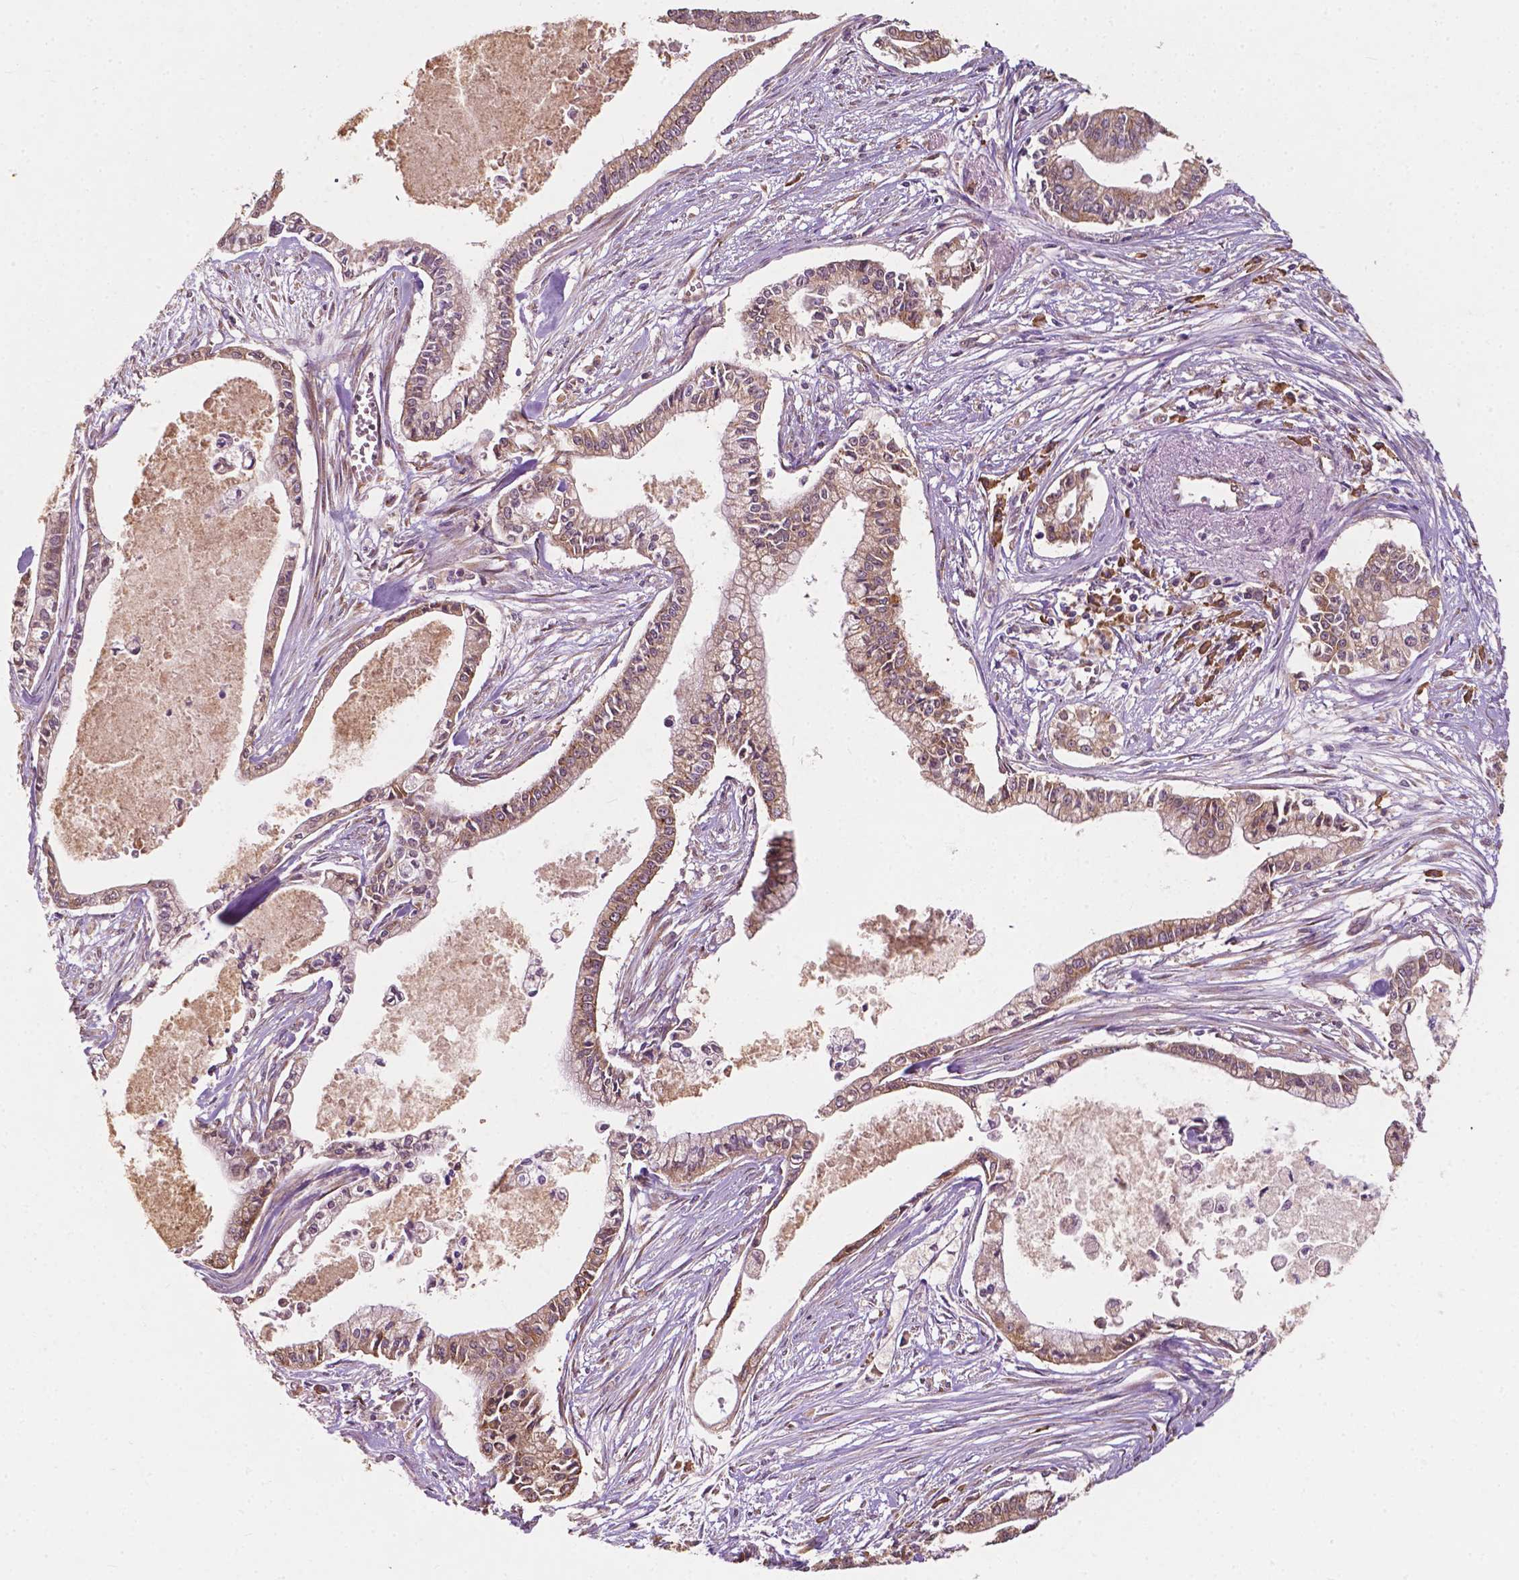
{"staining": {"intensity": "weak", "quantity": "25%-75%", "location": "cytoplasmic/membranous"}, "tissue": "pancreatic cancer", "cell_type": "Tumor cells", "image_type": "cancer", "snomed": [{"axis": "morphology", "description": "Adenocarcinoma, NOS"}, {"axis": "topography", "description": "Pancreas"}], "caption": "Immunohistochemical staining of adenocarcinoma (pancreatic) exhibits low levels of weak cytoplasmic/membranous protein positivity in approximately 25%-75% of tumor cells.", "gene": "G3BP1", "patient": {"sex": "female", "age": 65}}